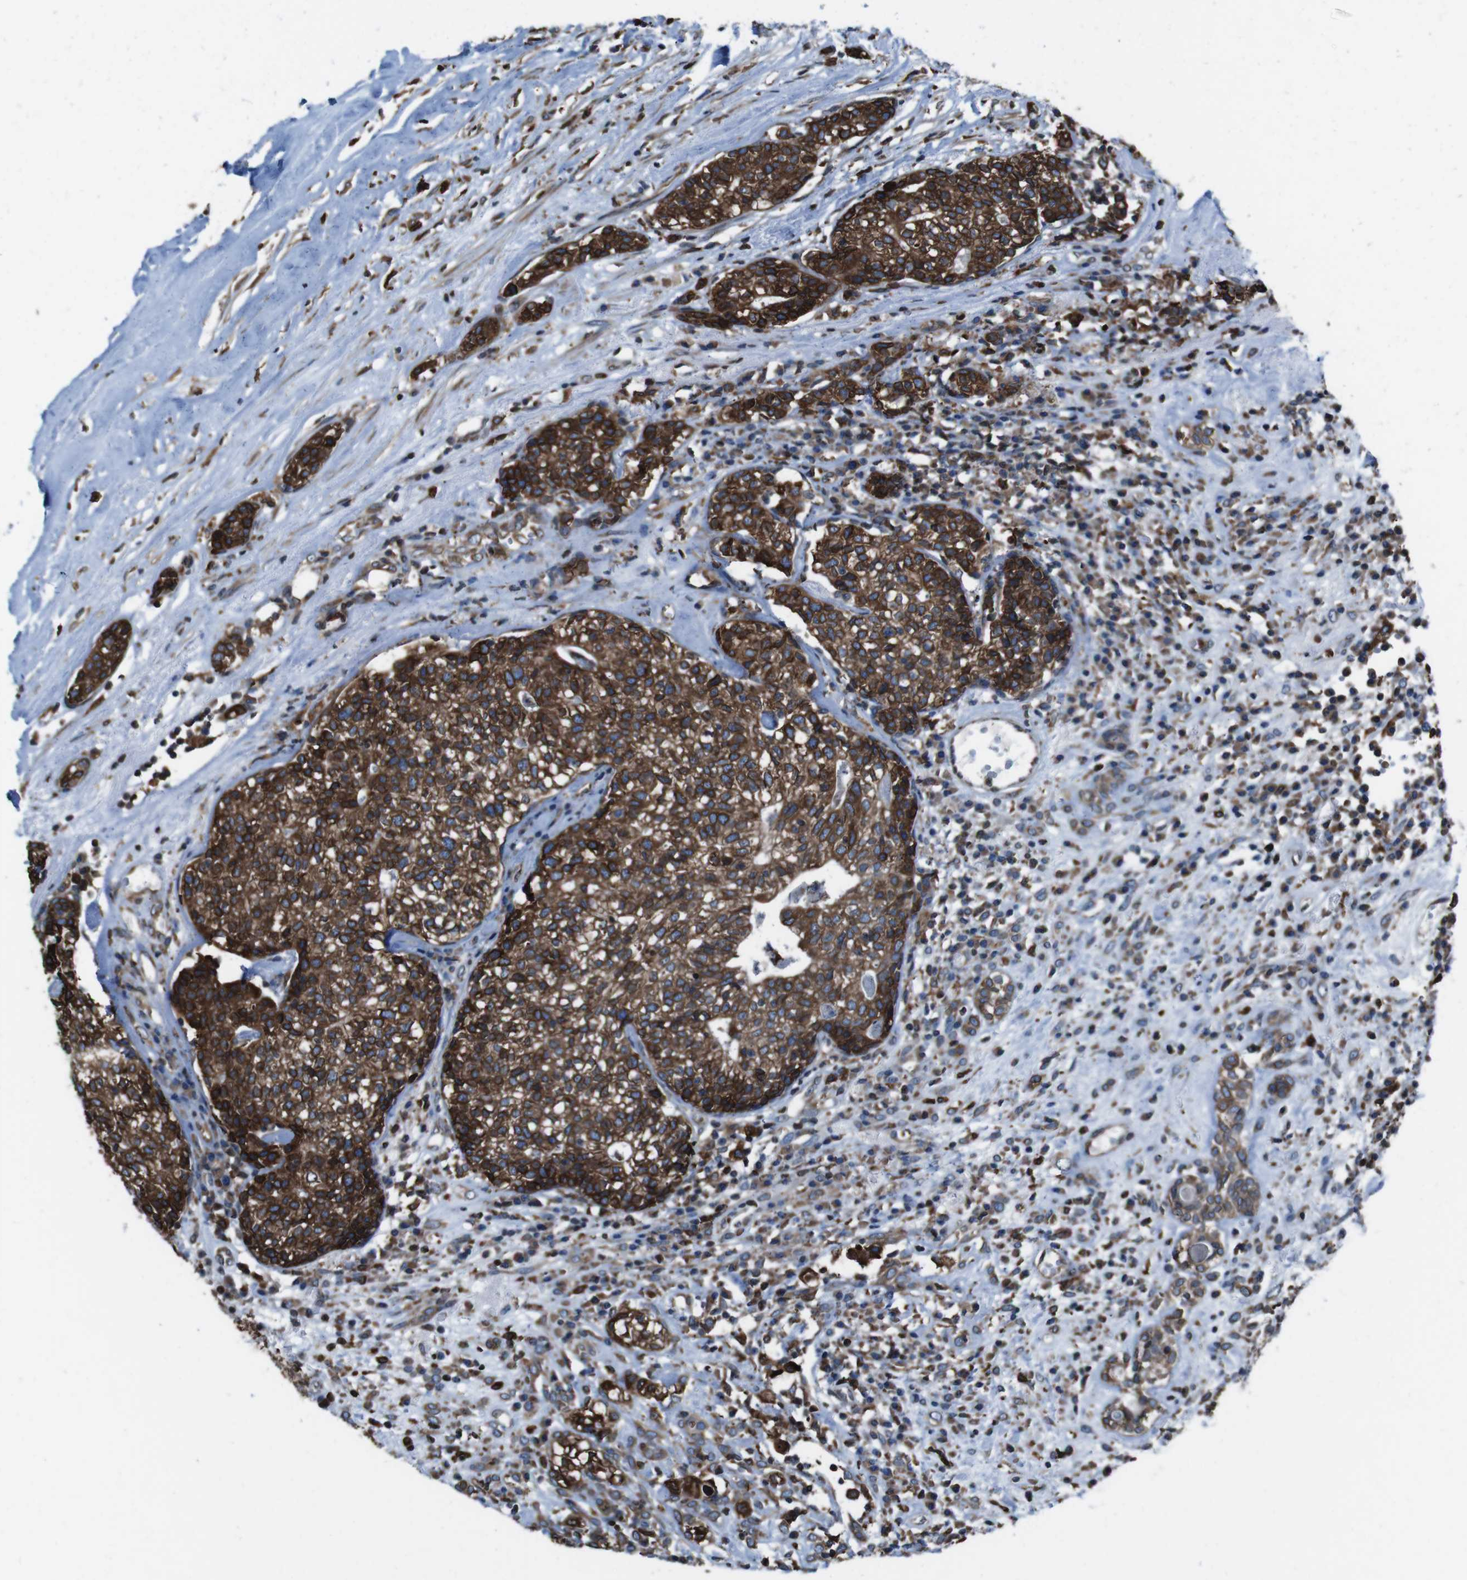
{"staining": {"intensity": "strong", "quantity": ">75%", "location": "cytoplasmic/membranous"}, "tissue": "head and neck cancer", "cell_type": "Tumor cells", "image_type": "cancer", "snomed": [{"axis": "morphology", "description": "Adenocarcinoma, NOS"}, {"axis": "topography", "description": "Salivary gland"}, {"axis": "topography", "description": "Head-Neck"}], "caption": "Tumor cells demonstrate strong cytoplasmic/membranous positivity in about >75% of cells in head and neck cancer (adenocarcinoma).", "gene": "APMAP", "patient": {"sex": "female", "age": 65}}